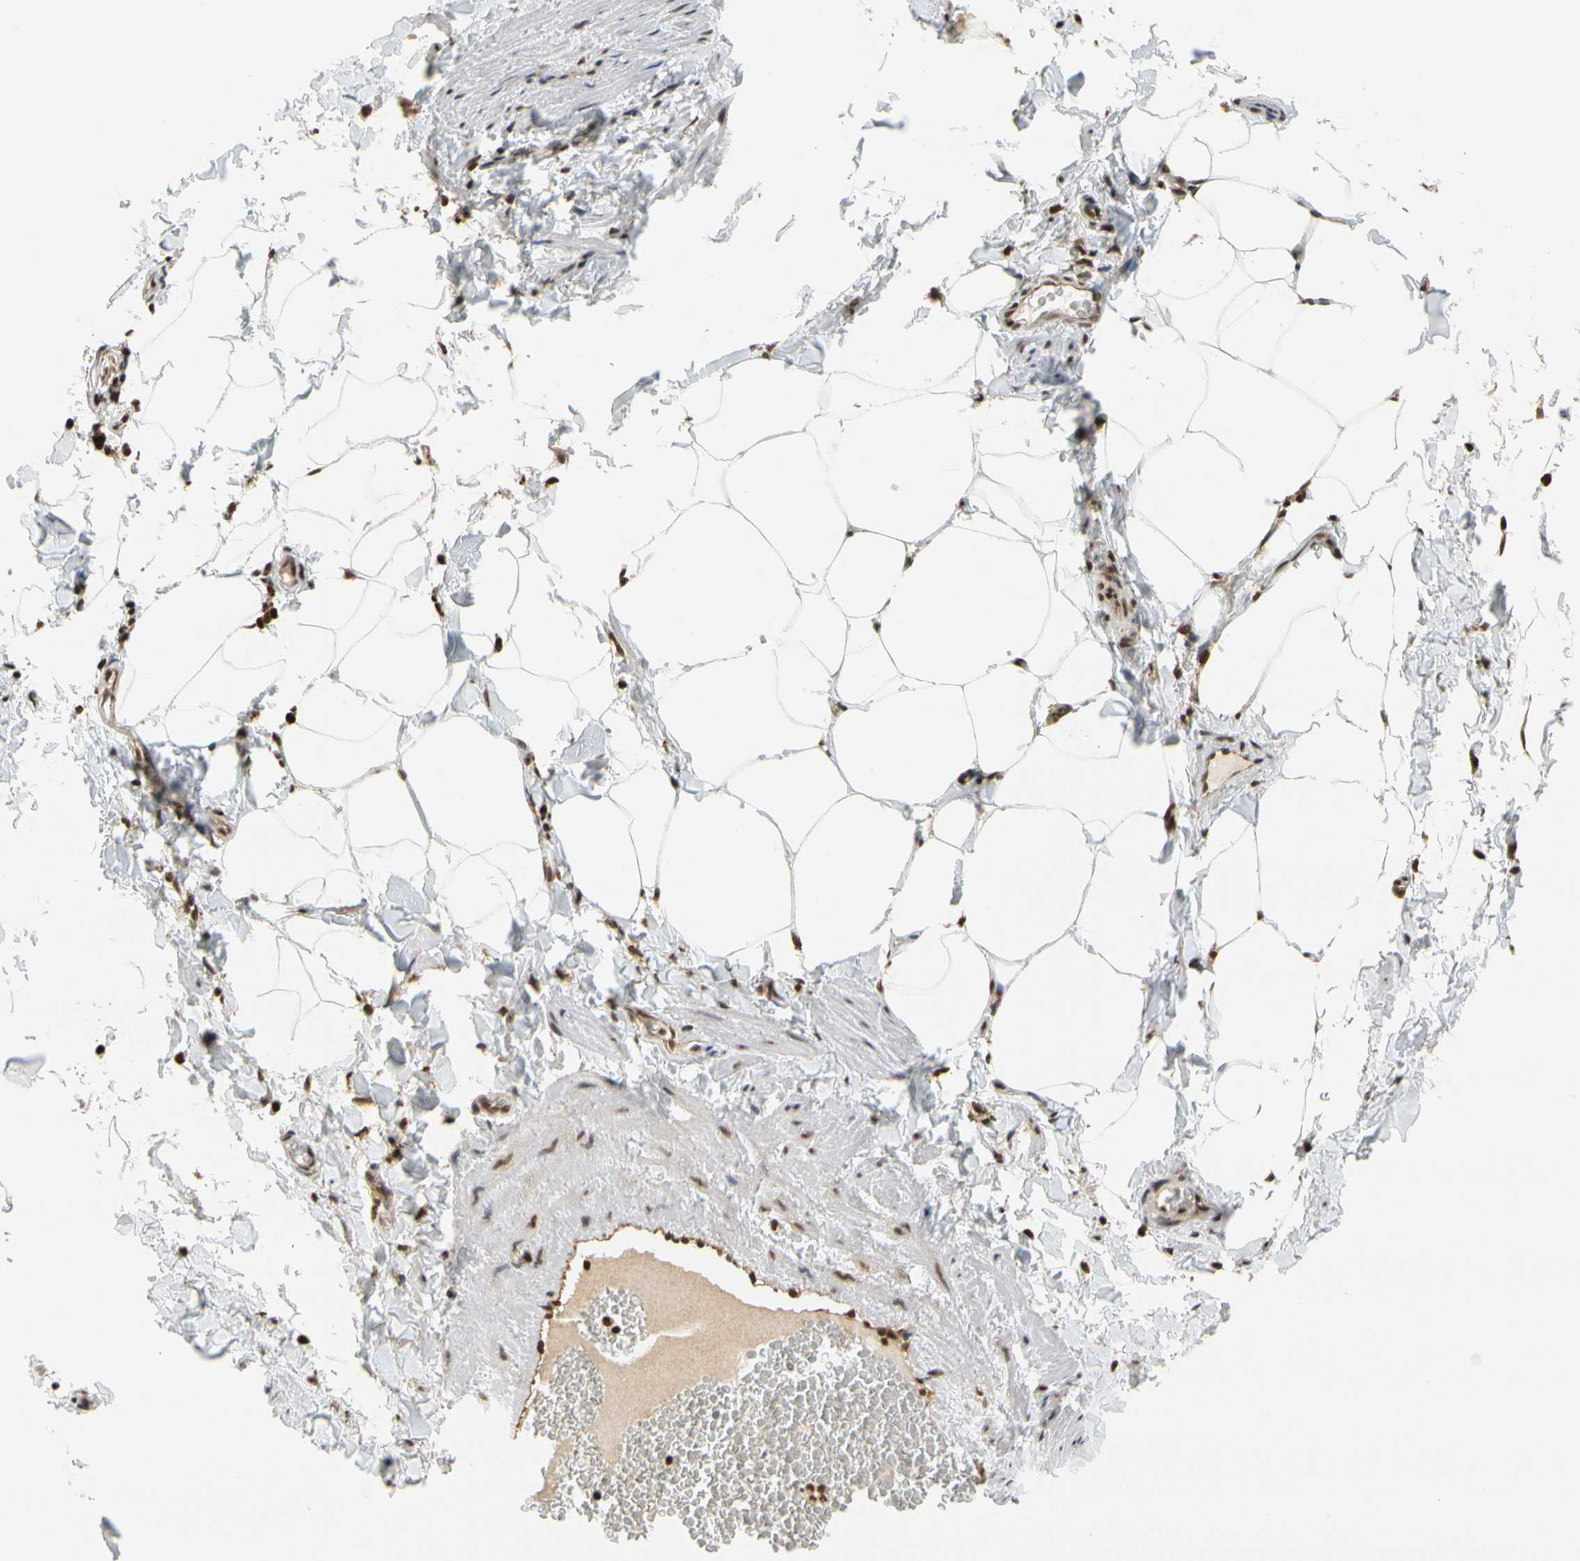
{"staining": {"intensity": "moderate", "quantity": ">75%", "location": "cytoplasmic/membranous,nuclear"}, "tissue": "adipose tissue", "cell_type": "Adipocytes", "image_type": "normal", "snomed": [{"axis": "morphology", "description": "Normal tissue, NOS"}, {"axis": "topography", "description": "Vascular tissue"}], "caption": "Moderate cytoplasmic/membranous,nuclear staining is seen in approximately >75% of adipocytes in normal adipose tissue.", "gene": "CDK7", "patient": {"sex": "male", "age": 41}}